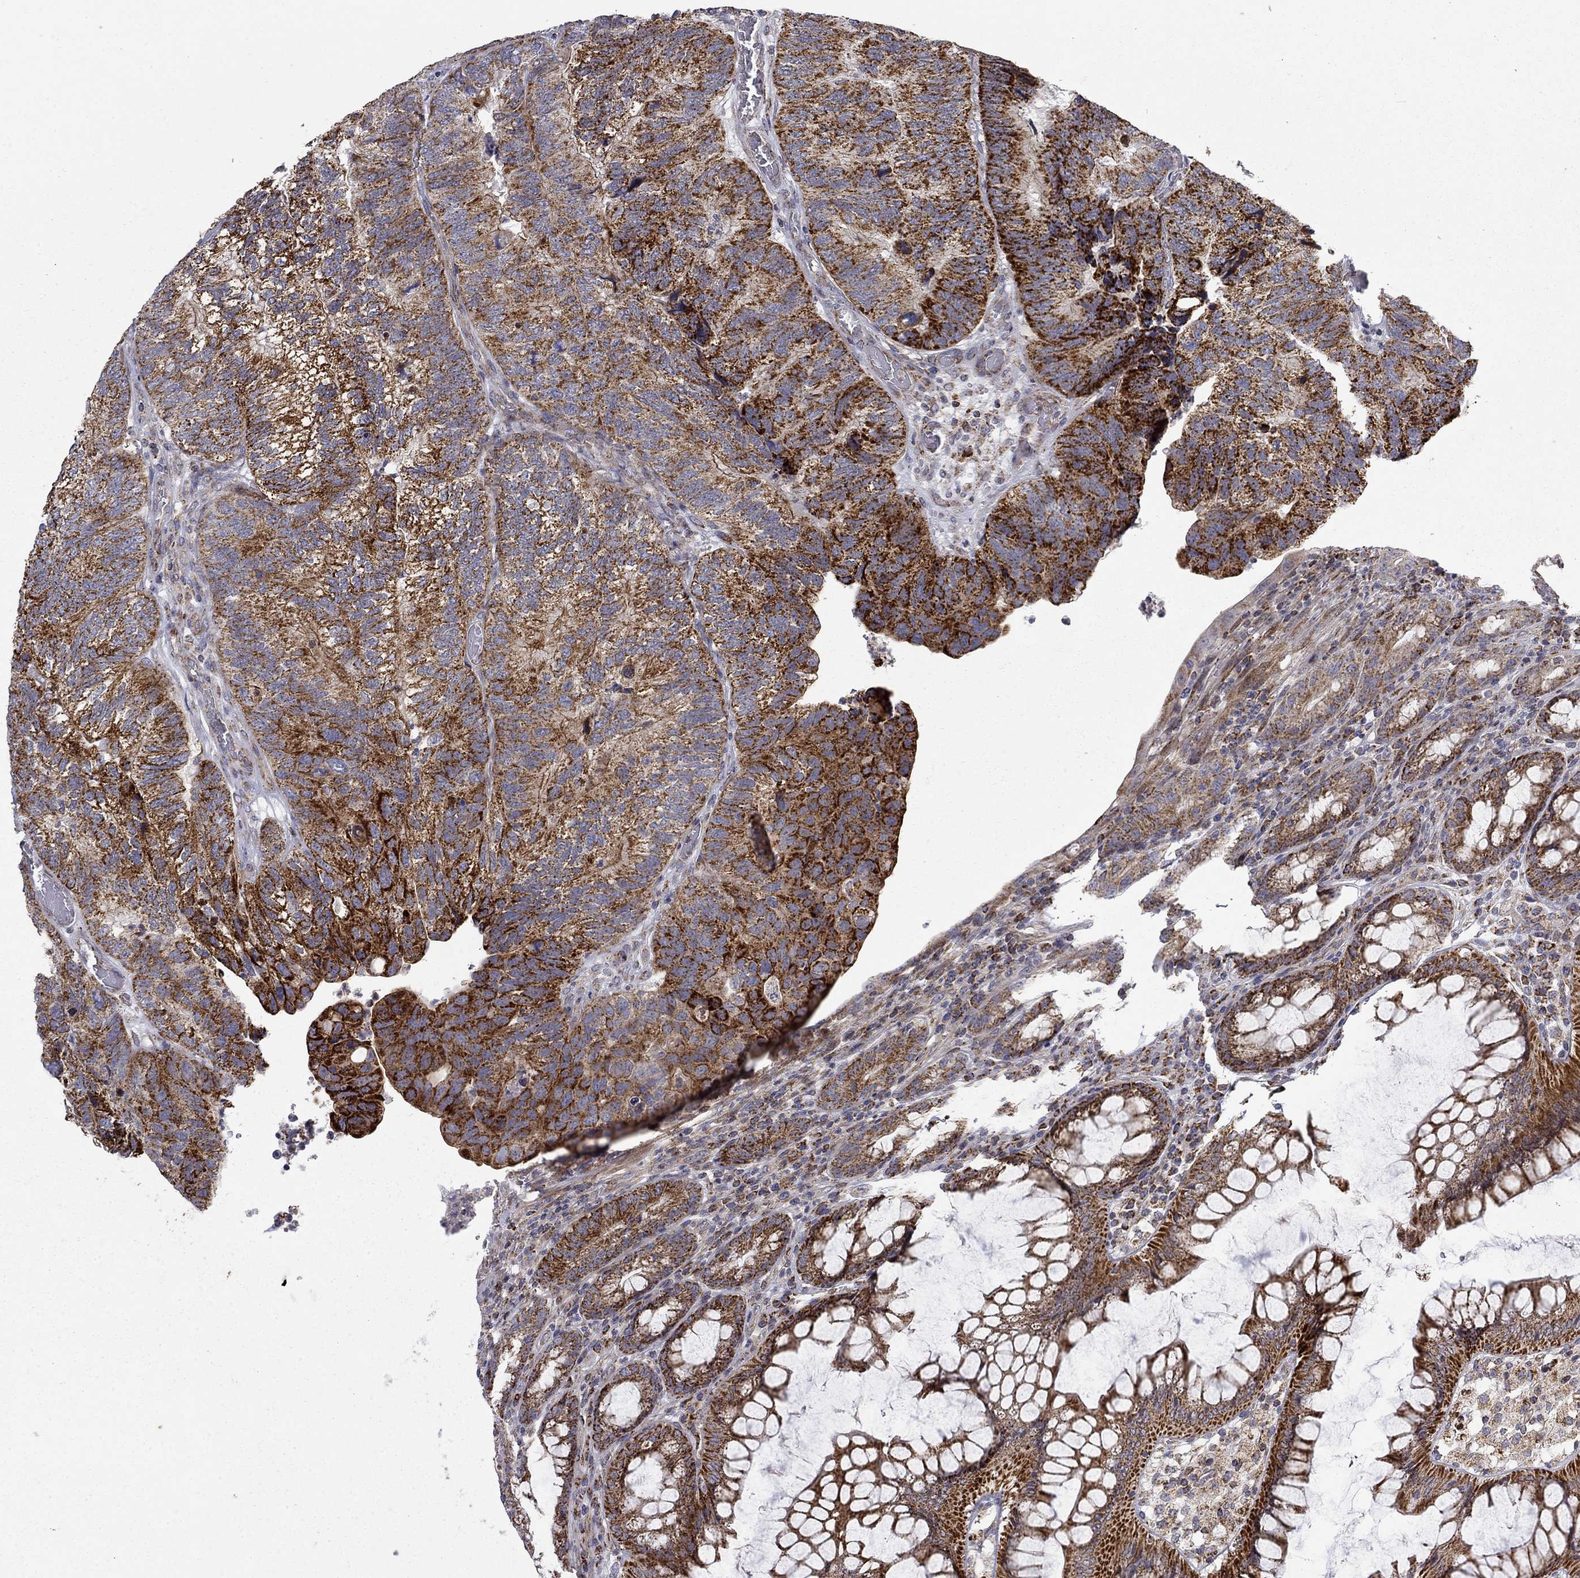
{"staining": {"intensity": "strong", "quantity": ">75%", "location": "cytoplasmic/membranous"}, "tissue": "colorectal cancer", "cell_type": "Tumor cells", "image_type": "cancer", "snomed": [{"axis": "morphology", "description": "Adenocarcinoma, NOS"}, {"axis": "topography", "description": "Colon"}], "caption": "Colorectal adenocarcinoma stained with DAB IHC shows high levels of strong cytoplasmic/membranous expression in approximately >75% of tumor cells.", "gene": "PCBP3", "patient": {"sex": "female", "age": 67}}